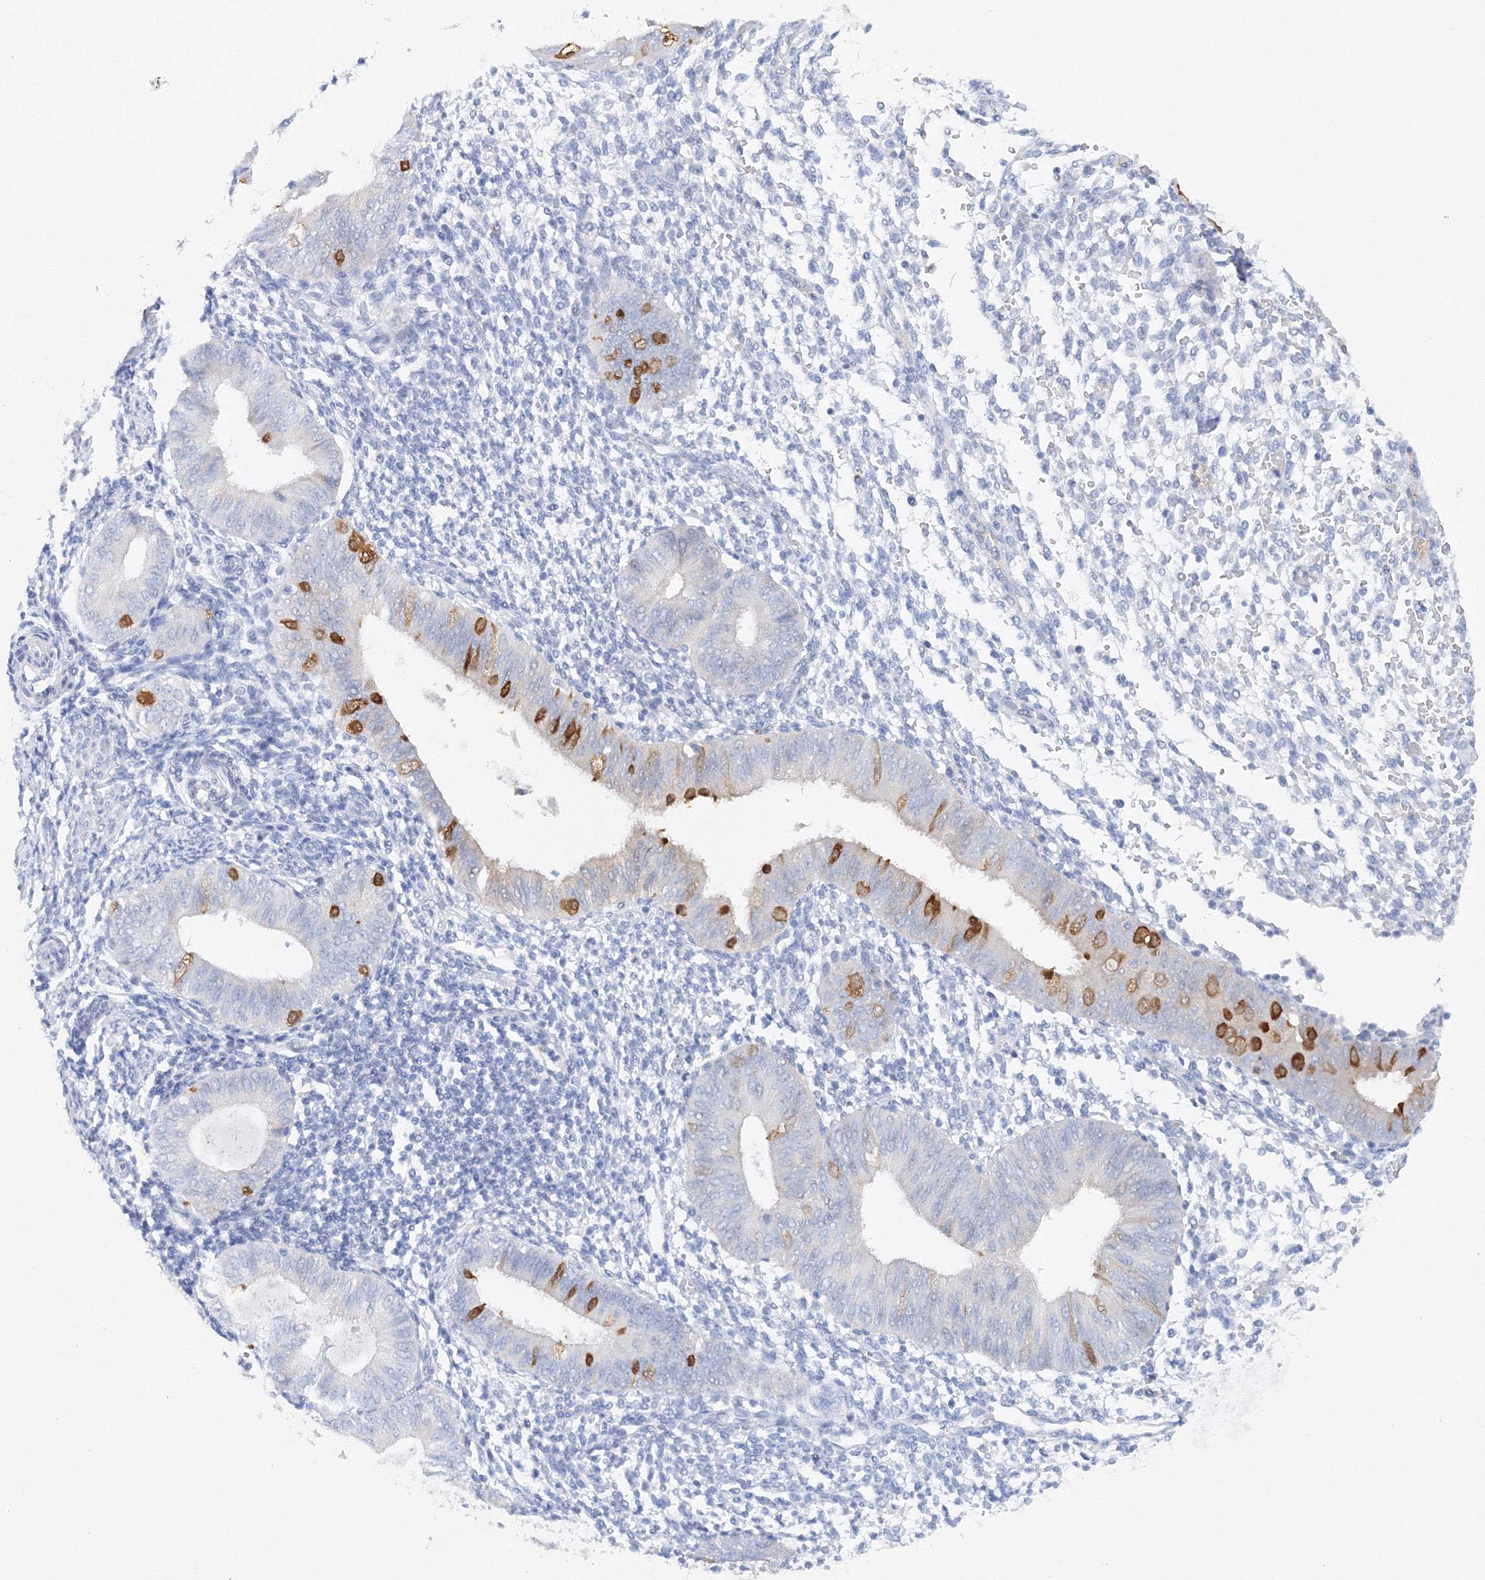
{"staining": {"intensity": "negative", "quantity": "none", "location": "none"}, "tissue": "endometrium", "cell_type": "Cells in endometrial stroma", "image_type": "normal", "snomed": [{"axis": "morphology", "description": "Normal tissue, NOS"}, {"axis": "topography", "description": "Uterus"}, {"axis": "topography", "description": "Endometrium"}], "caption": "The photomicrograph displays no staining of cells in endometrial stroma in normal endometrium.", "gene": "TAMM41", "patient": {"sex": "female", "age": 48}}